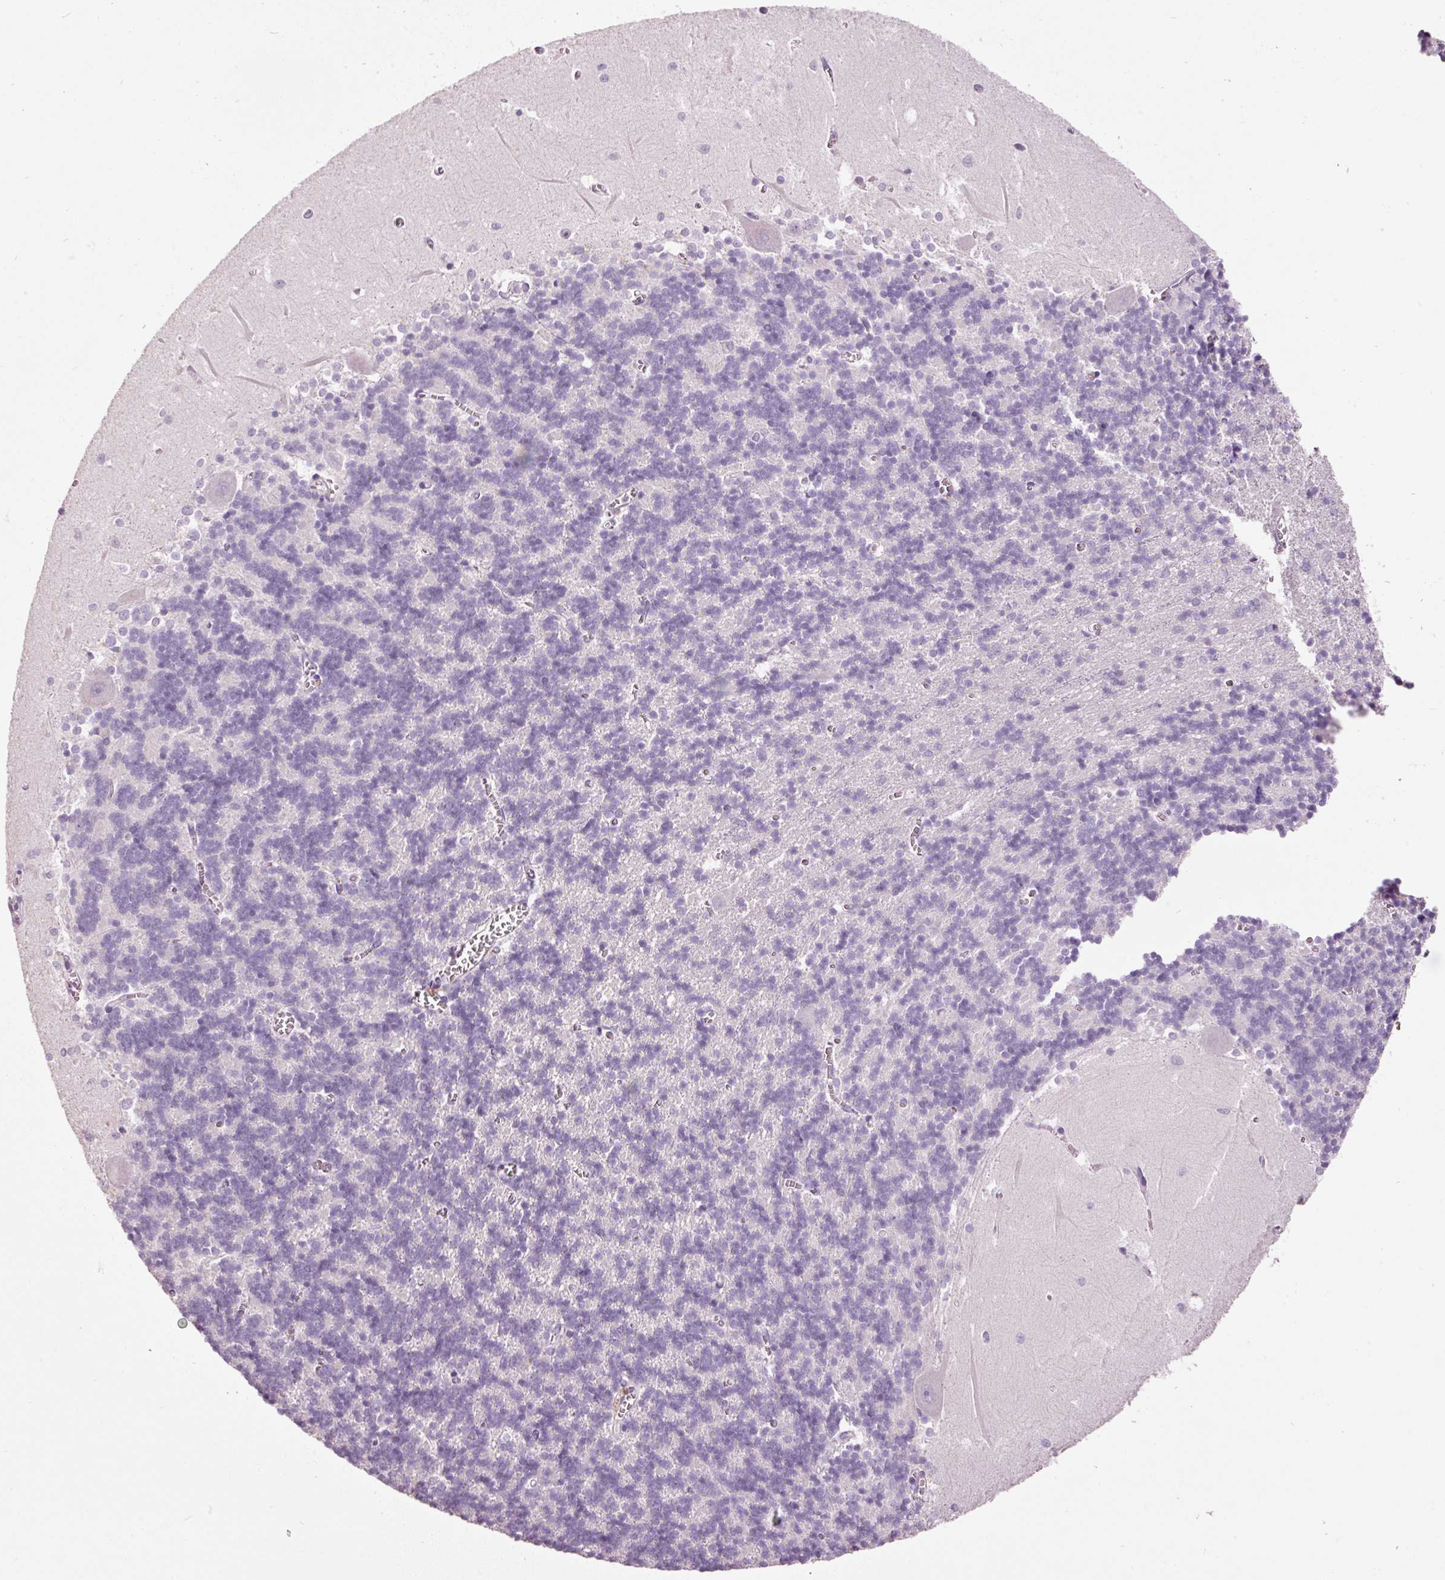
{"staining": {"intensity": "negative", "quantity": "none", "location": "none"}, "tissue": "cerebellum", "cell_type": "Cells in granular layer", "image_type": "normal", "snomed": [{"axis": "morphology", "description": "Normal tissue, NOS"}, {"axis": "topography", "description": "Cerebellum"}], "caption": "DAB (3,3'-diaminobenzidine) immunohistochemical staining of normal human cerebellum exhibits no significant positivity in cells in granular layer.", "gene": "MUC5AC", "patient": {"sex": "male", "age": 37}}